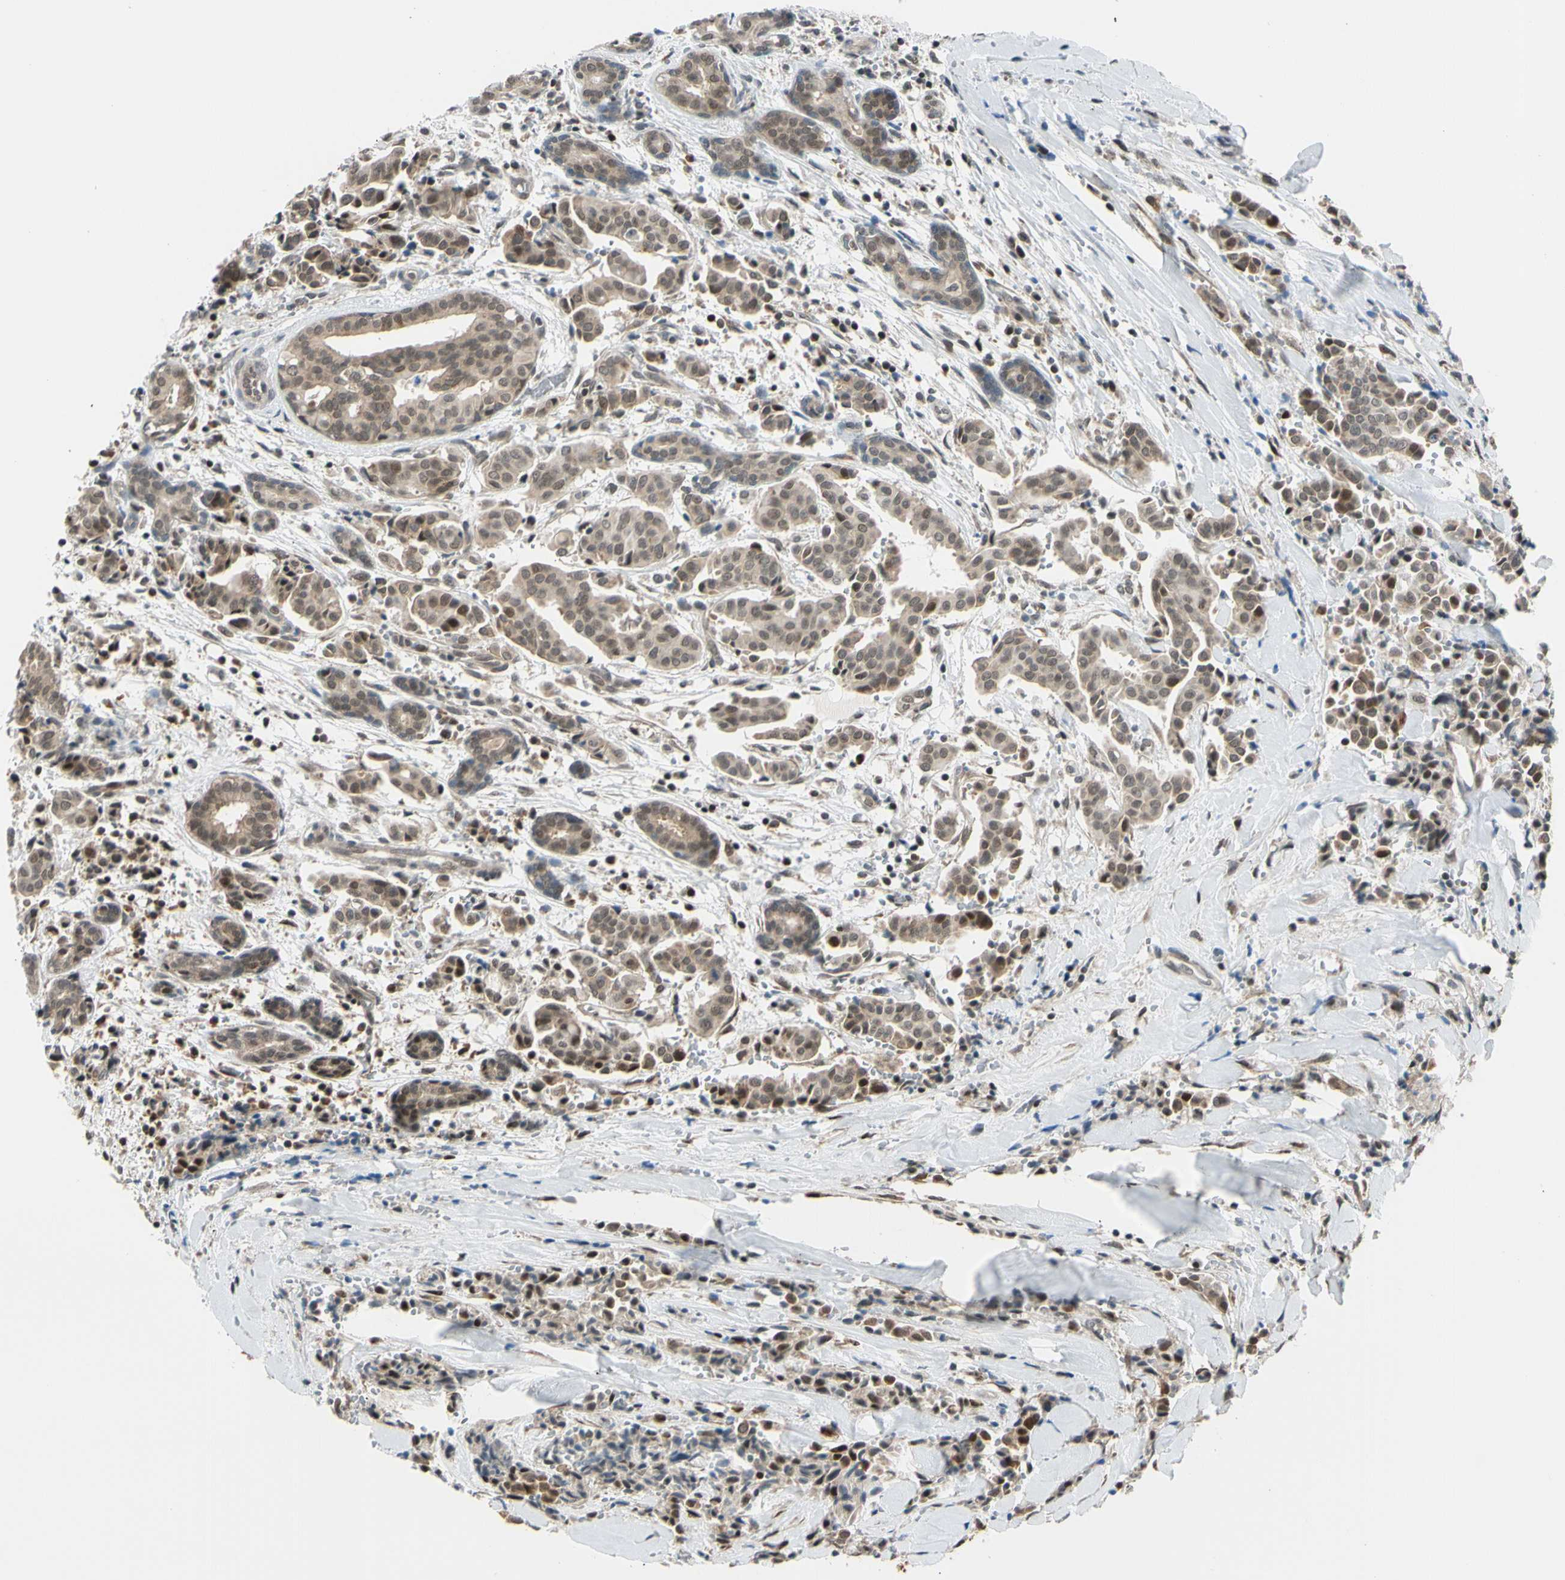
{"staining": {"intensity": "weak", "quantity": ">75%", "location": "cytoplasmic/membranous,nuclear"}, "tissue": "head and neck cancer", "cell_type": "Tumor cells", "image_type": "cancer", "snomed": [{"axis": "morphology", "description": "Adenocarcinoma, NOS"}, {"axis": "topography", "description": "Salivary gland"}, {"axis": "topography", "description": "Head-Neck"}], "caption": "This photomicrograph demonstrates head and neck adenocarcinoma stained with immunohistochemistry to label a protein in brown. The cytoplasmic/membranous and nuclear of tumor cells show weak positivity for the protein. Nuclei are counter-stained blue.", "gene": "BRMS1", "patient": {"sex": "female", "age": 59}}